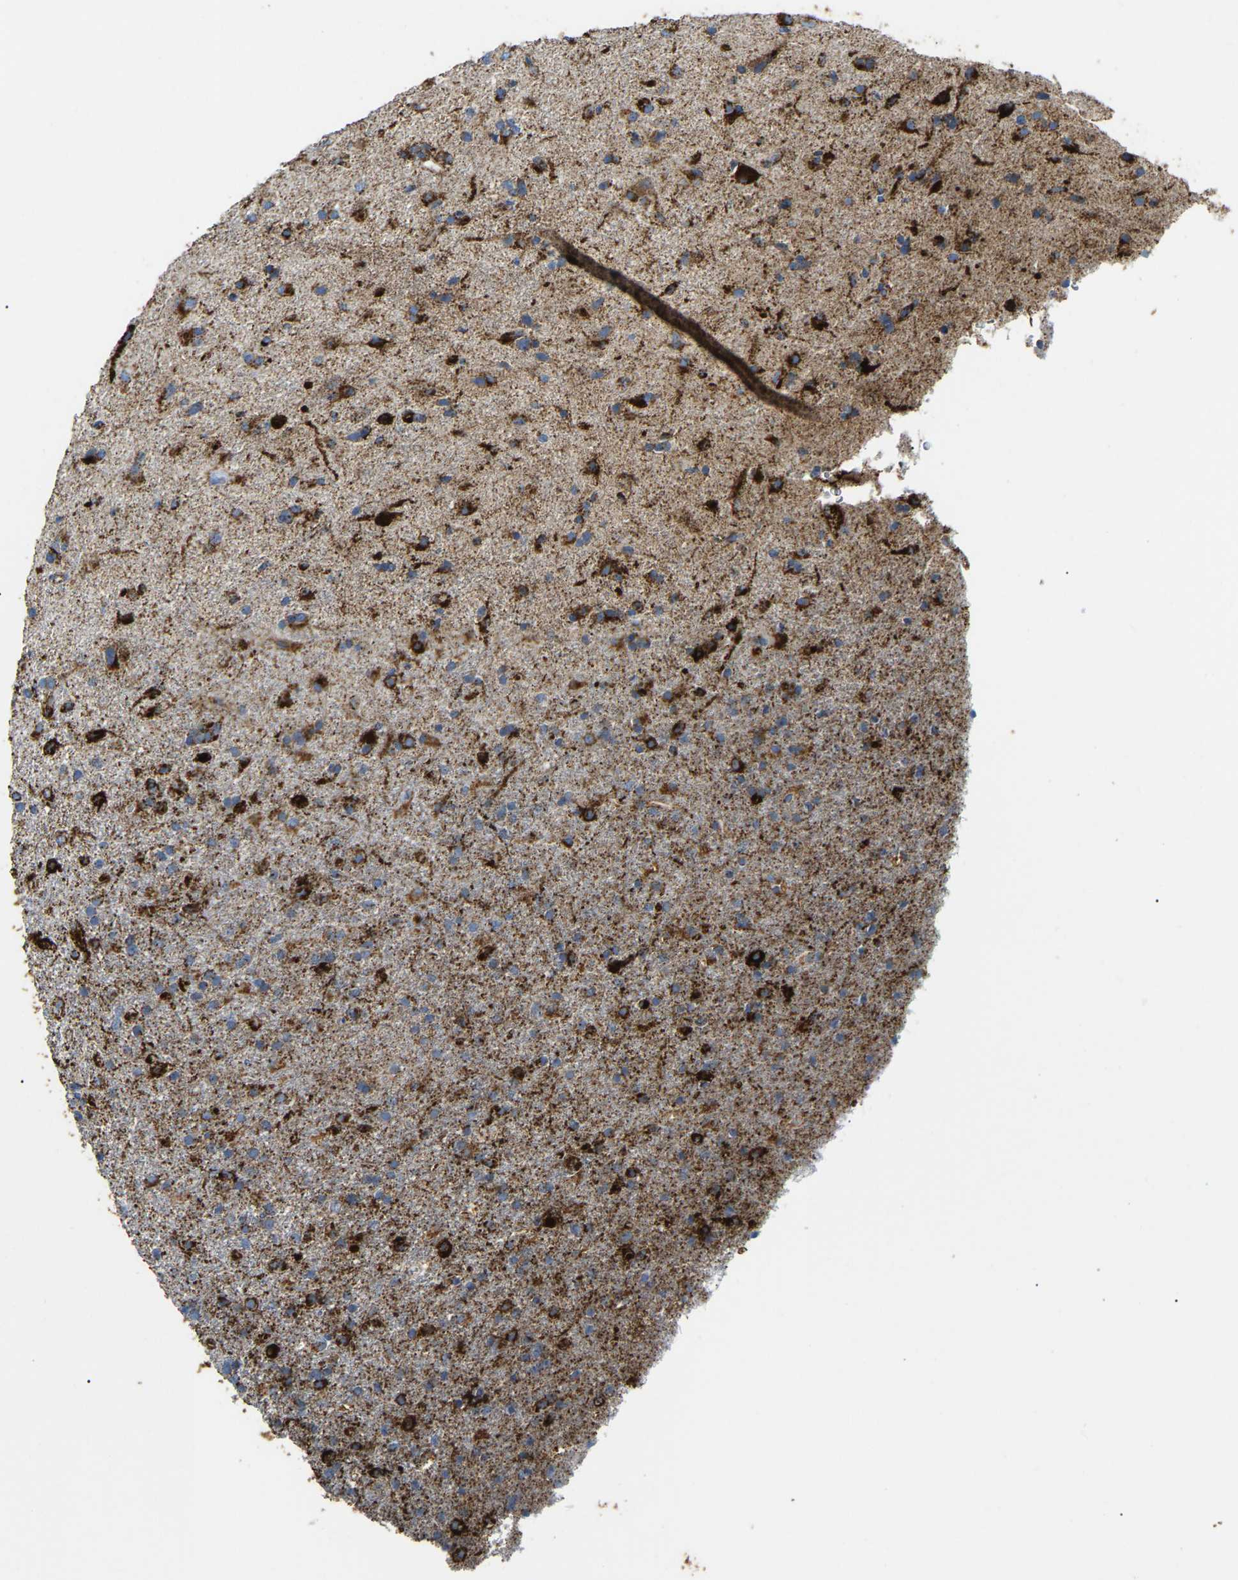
{"staining": {"intensity": "strong", "quantity": "25%-75%", "location": "cytoplasmic/membranous"}, "tissue": "glioma", "cell_type": "Tumor cells", "image_type": "cancer", "snomed": [{"axis": "morphology", "description": "Glioma, malignant, Low grade"}, {"axis": "topography", "description": "Brain"}], "caption": "Tumor cells exhibit high levels of strong cytoplasmic/membranous staining in about 25%-75% of cells in human glioma.", "gene": "HIBADH", "patient": {"sex": "male", "age": 65}}